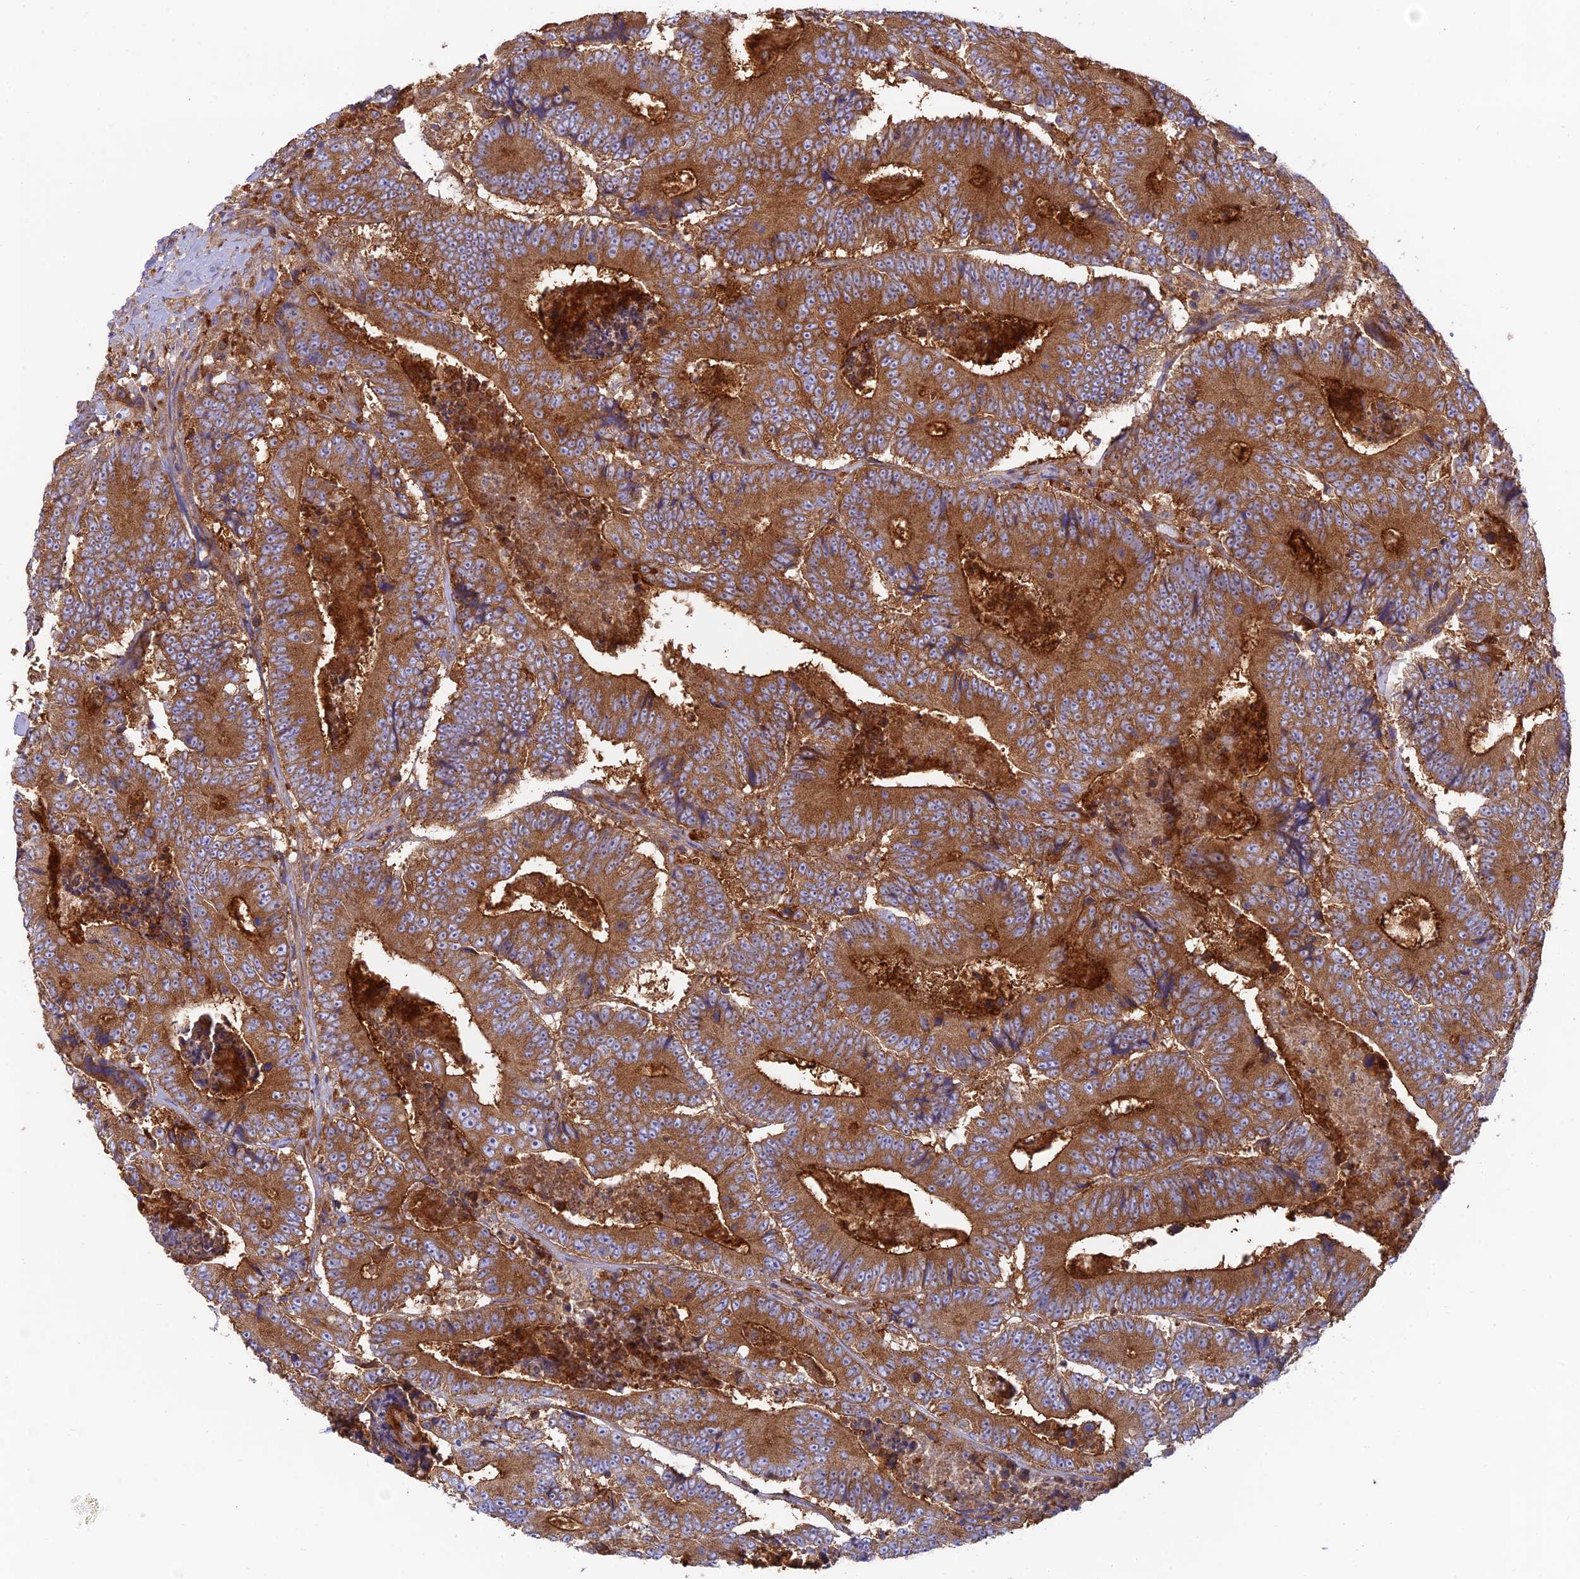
{"staining": {"intensity": "moderate", "quantity": ">75%", "location": "cytoplasmic/membranous"}, "tissue": "colorectal cancer", "cell_type": "Tumor cells", "image_type": "cancer", "snomed": [{"axis": "morphology", "description": "Adenocarcinoma, NOS"}, {"axis": "topography", "description": "Colon"}], "caption": "A micrograph showing moderate cytoplasmic/membranous expression in about >75% of tumor cells in colorectal cancer (adenocarcinoma), as visualized by brown immunohistochemical staining.", "gene": "GOLGA3", "patient": {"sex": "male", "age": 83}}